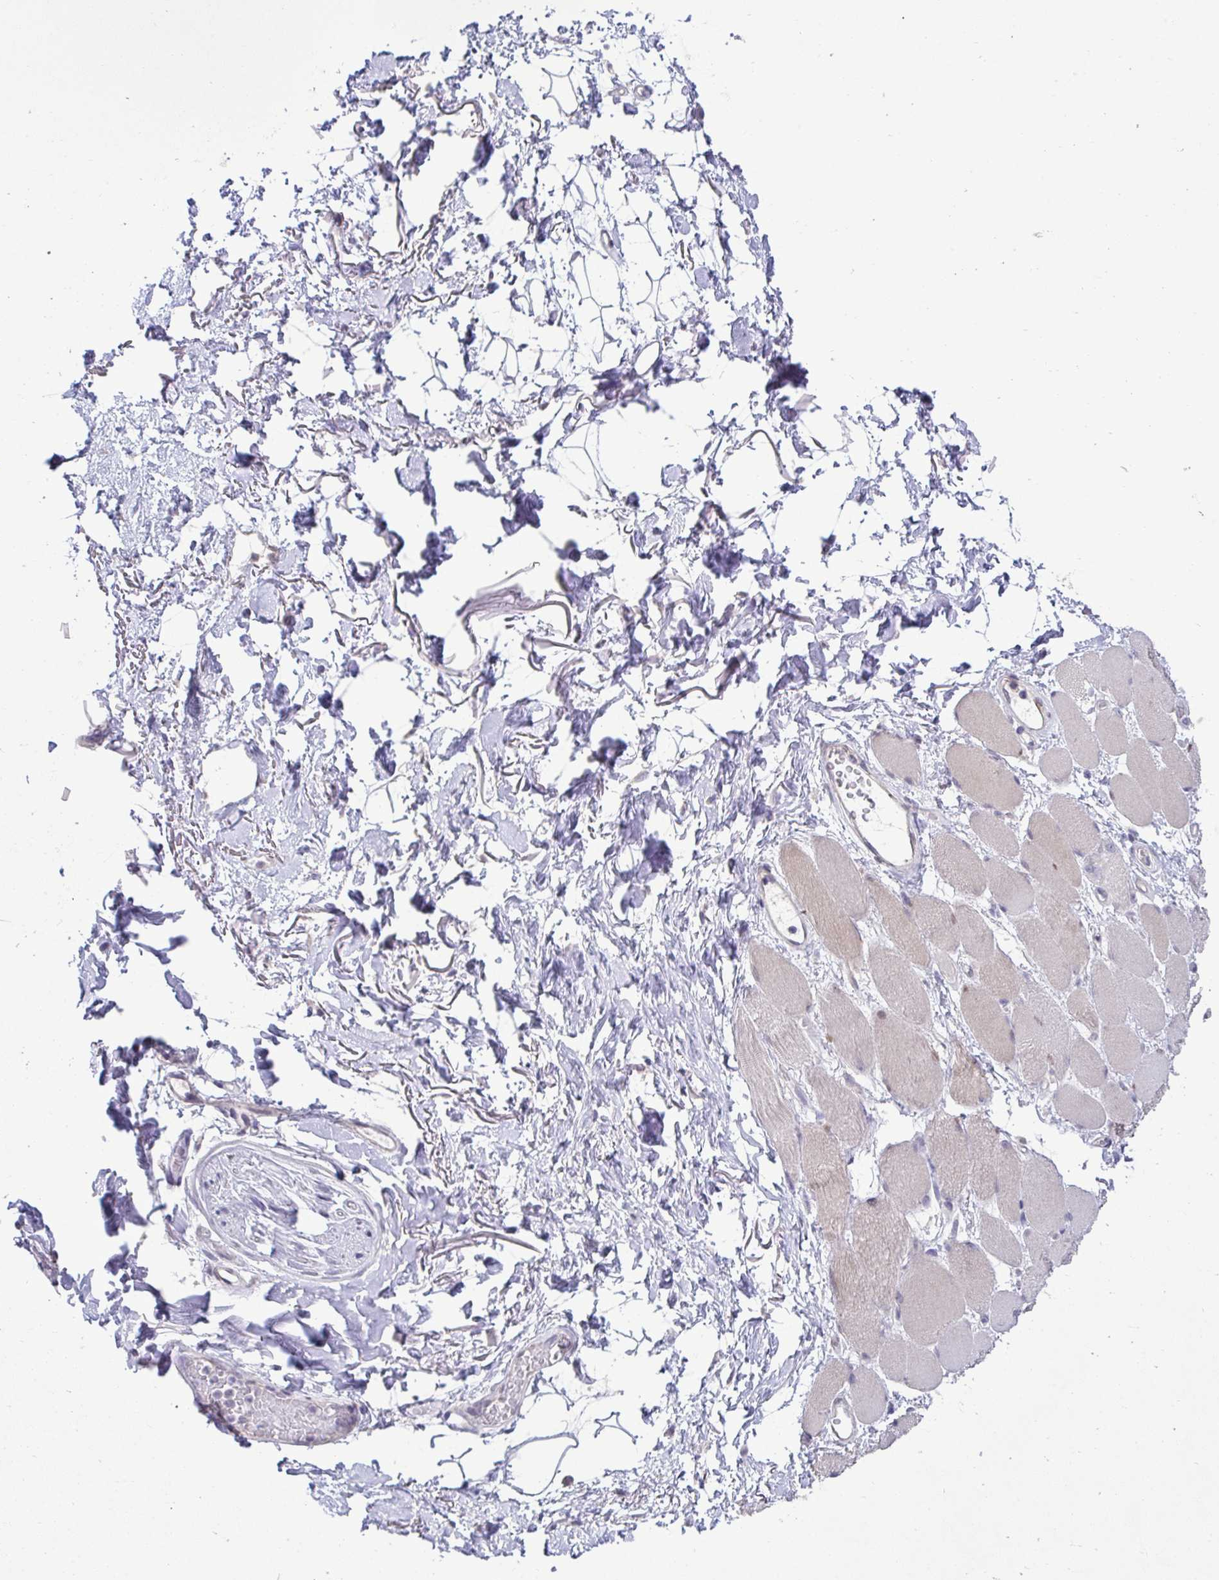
{"staining": {"intensity": "negative", "quantity": "none", "location": "none"}, "tissue": "adipose tissue", "cell_type": "Adipocytes", "image_type": "normal", "snomed": [{"axis": "morphology", "description": "Normal tissue, NOS"}, {"axis": "topography", "description": "Anal"}, {"axis": "topography", "description": "Peripheral nerve tissue"}], "caption": "High magnification brightfield microscopy of benign adipose tissue stained with DAB (brown) and counterstained with hematoxylin (blue): adipocytes show no significant expression.", "gene": "SLC30A3", "patient": {"sex": "male", "age": 78}}